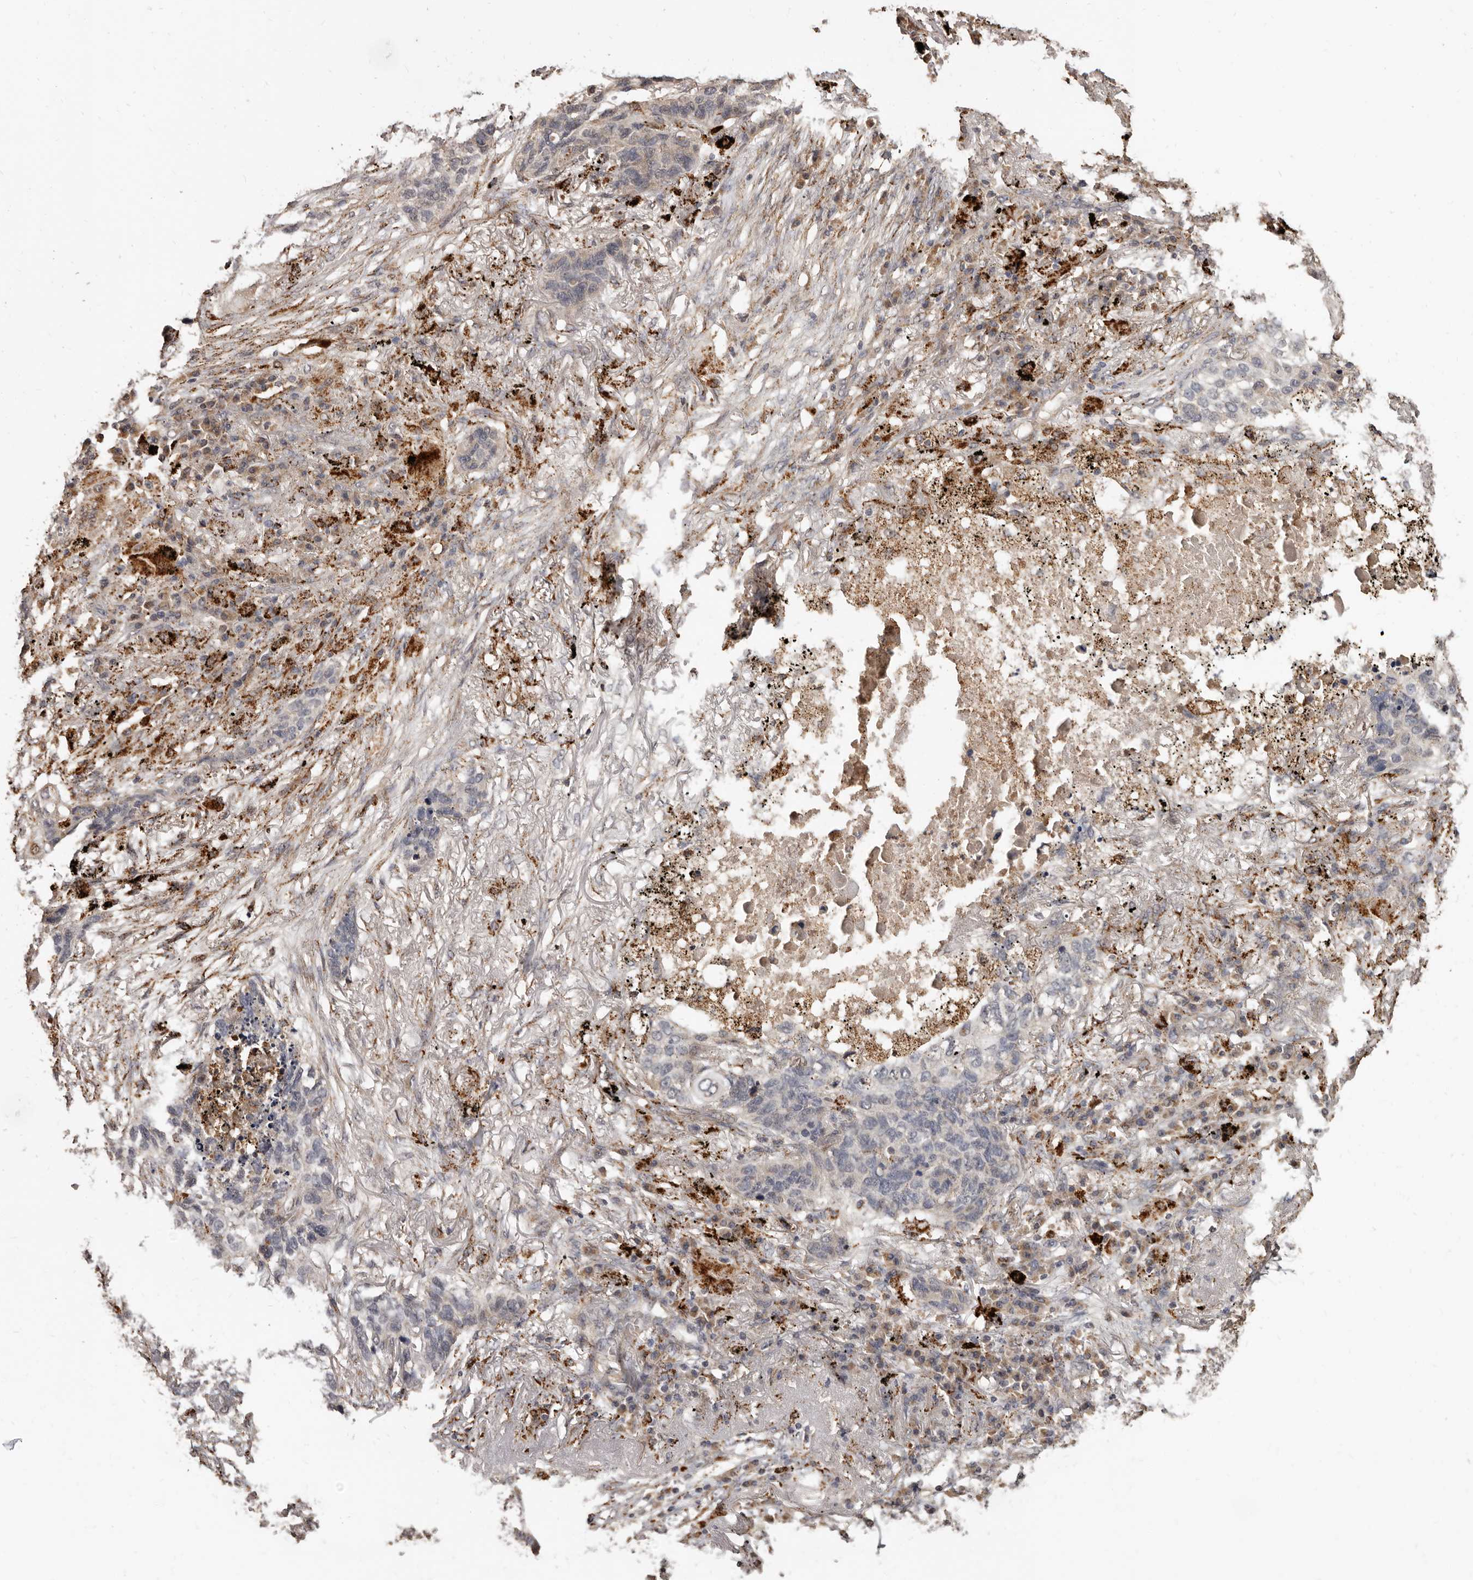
{"staining": {"intensity": "negative", "quantity": "none", "location": "none"}, "tissue": "lung cancer", "cell_type": "Tumor cells", "image_type": "cancer", "snomed": [{"axis": "morphology", "description": "Squamous cell carcinoma, NOS"}, {"axis": "topography", "description": "Lung"}], "caption": "Protein analysis of squamous cell carcinoma (lung) demonstrates no significant positivity in tumor cells.", "gene": "AKAP7", "patient": {"sex": "female", "age": 63}}